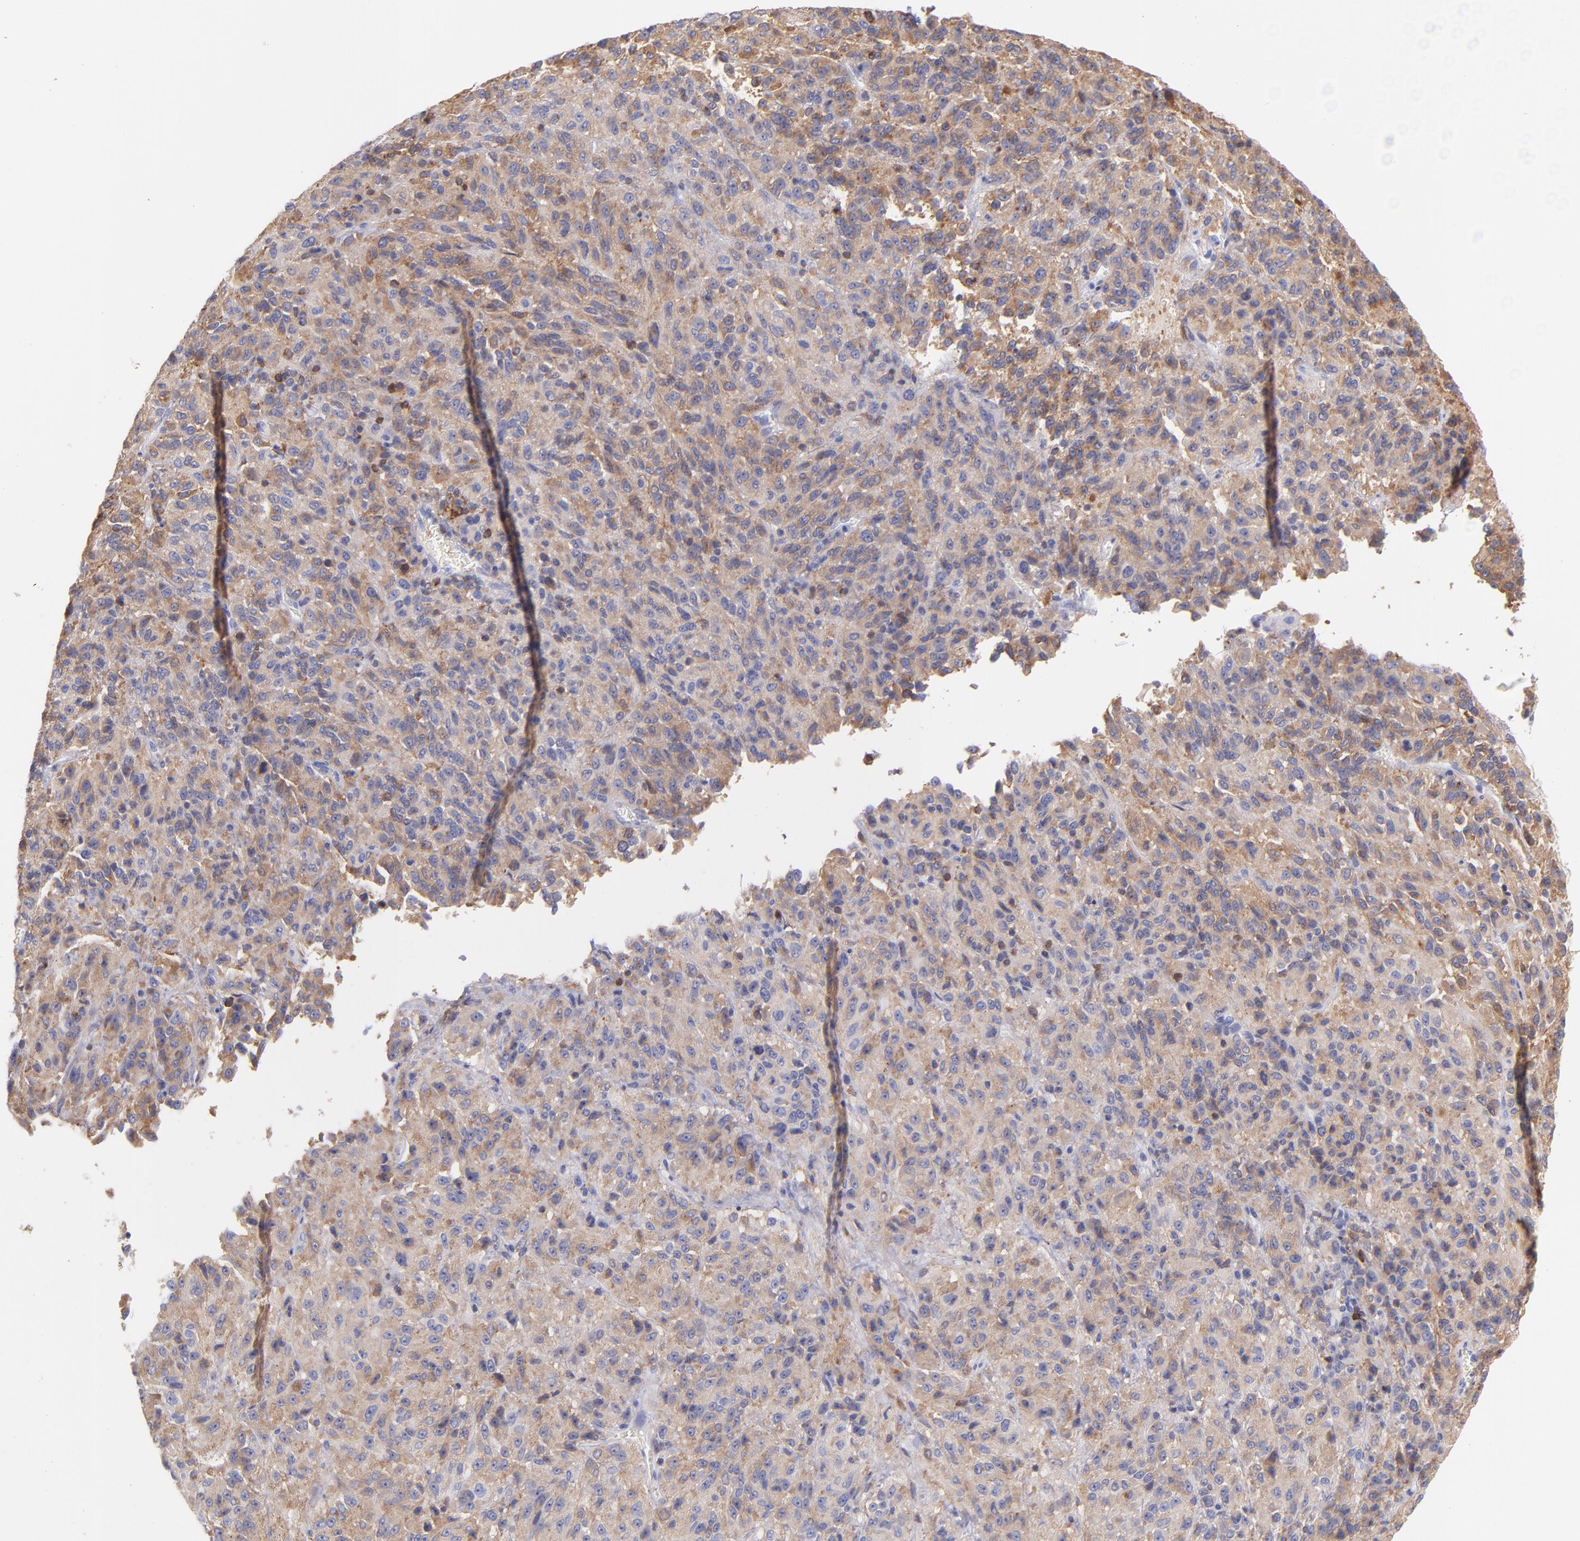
{"staining": {"intensity": "moderate", "quantity": ">75%", "location": "cytoplasmic/membranous"}, "tissue": "melanoma", "cell_type": "Tumor cells", "image_type": "cancer", "snomed": [{"axis": "morphology", "description": "Malignant melanoma, Metastatic site"}, {"axis": "topography", "description": "Lung"}], "caption": "IHC micrograph of neoplastic tissue: malignant melanoma (metastatic site) stained using immunohistochemistry shows medium levels of moderate protein expression localized specifically in the cytoplasmic/membranous of tumor cells, appearing as a cytoplasmic/membranous brown color.", "gene": "PRKCA", "patient": {"sex": "male", "age": 64}}